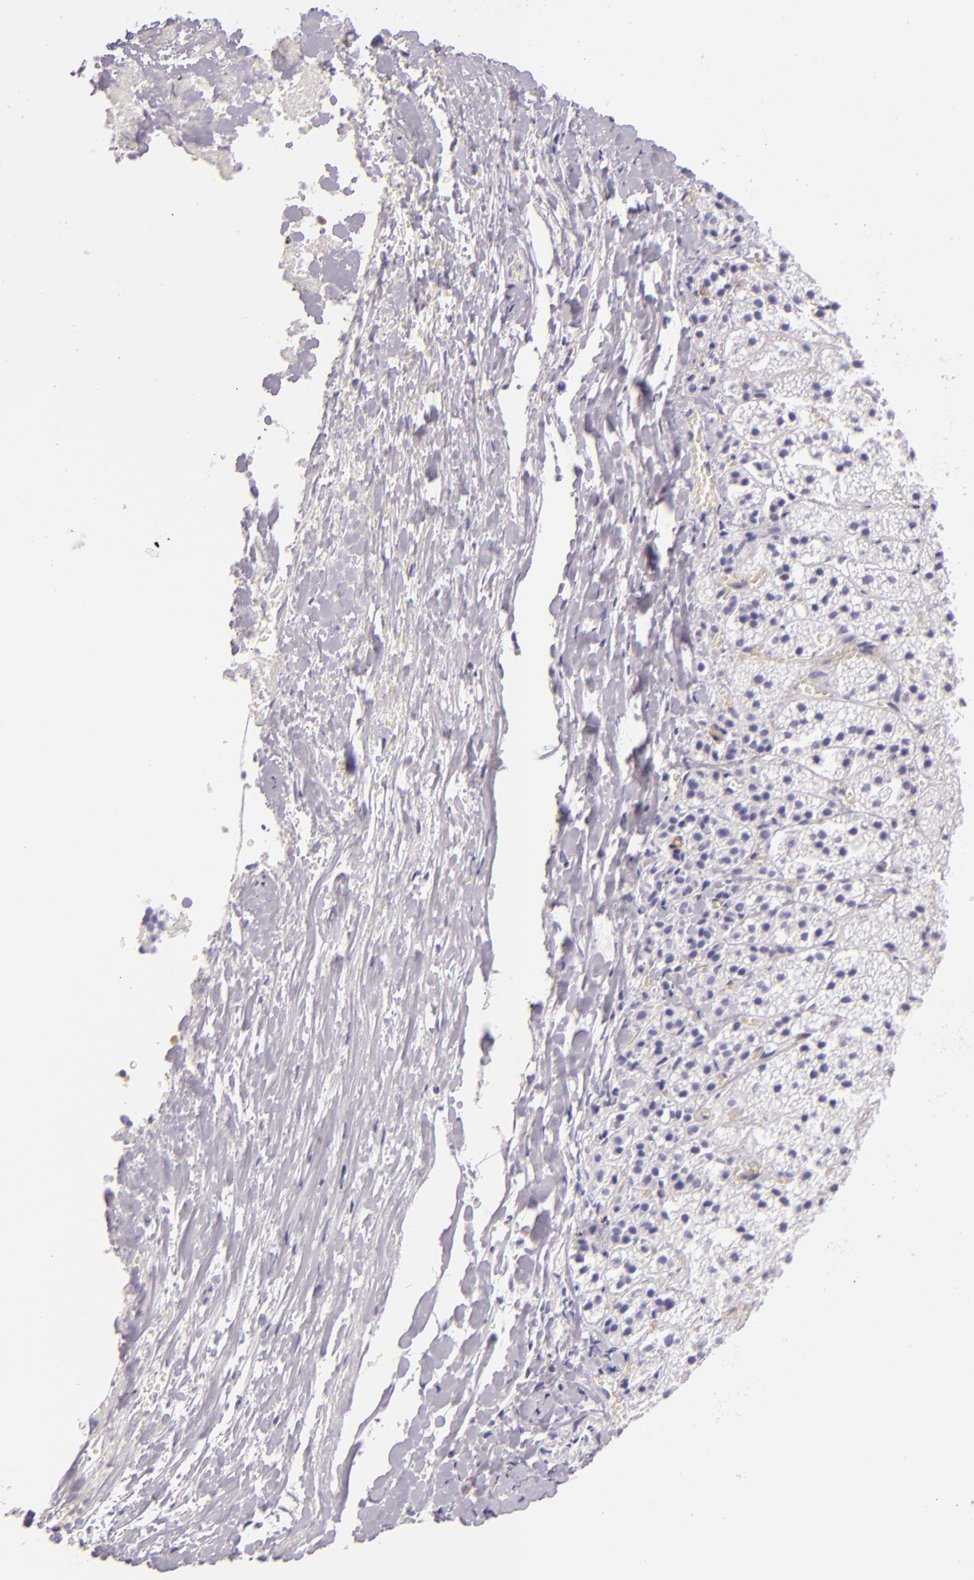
{"staining": {"intensity": "negative", "quantity": "none", "location": "none"}, "tissue": "adrenal gland", "cell_type": "Glandular cells", "image_type": "normal", "snomed": [{"axis": "morphology", "description": "Normal tissue, NOS"}, {"axis": "topography", "description": "Adrenal gland"}], "caption": "DAB (3,3'-diaminobenzidine) immunohistochemical staining of benign adrenal gland shows no significant positivity in glandular cells.", "gene": "CEACAM1", "patient": {"sex": "female", "age": 44}}